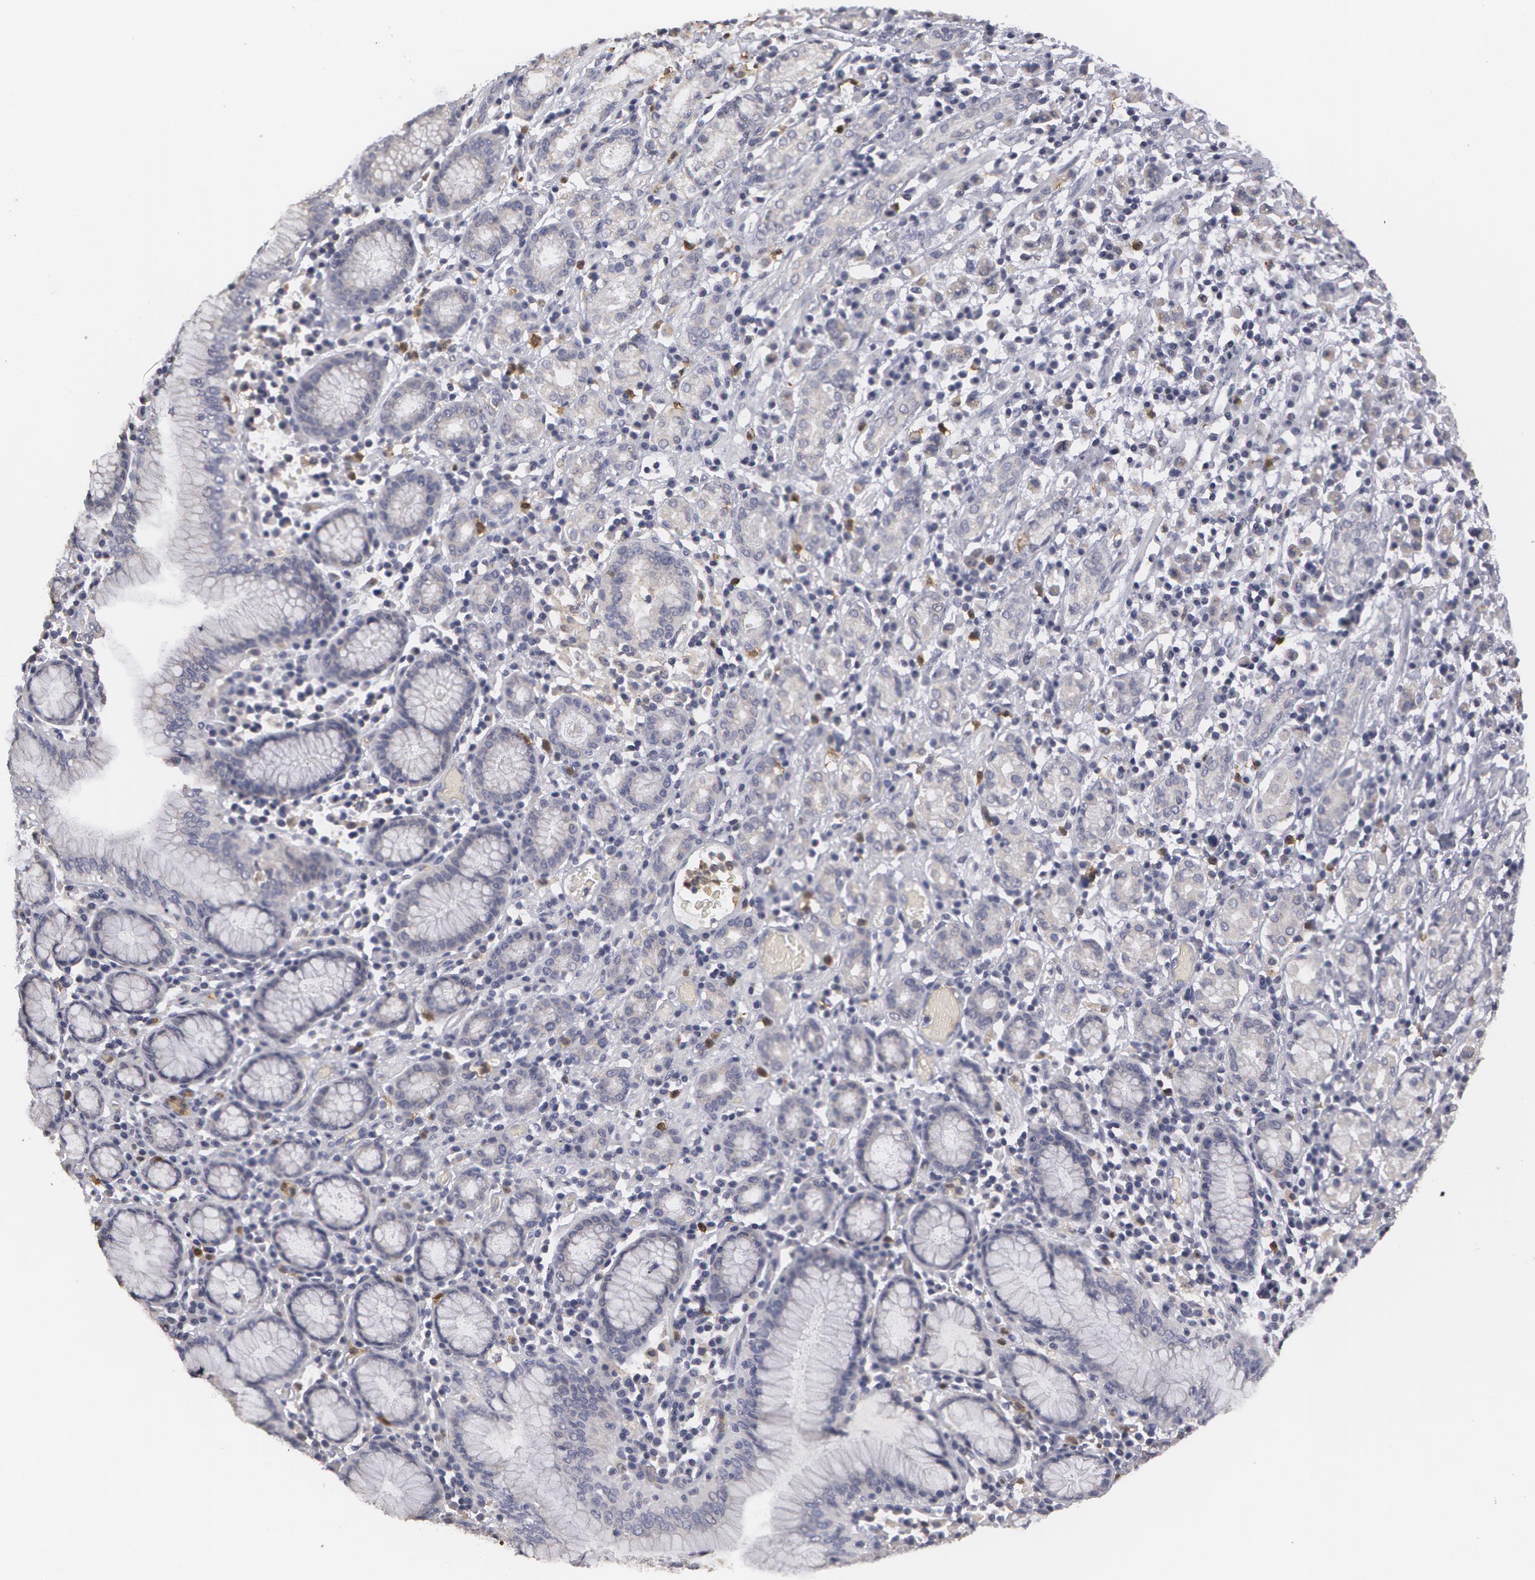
{"staining": {"intensity": "weak", "quantity": "<25%", "location": "cytoplasmic/membranous"}, "tissue": "stomach cancer", "cell_type": "Tumor cells", "image_type": "cancer", "snomed": [{"axis": "morphology", "description": "Adenocarcinoma, NOS"}, {"axis": "topography", "description": "Stomach, lower"}], "caption": "Immunohistochemistry histopathology image of neoplastic tissue: adenocarcinoma (stomach) stained with DAB (3,3'-diaminobenzidine) exhibits no significant protein staining in tumor cells.", "gene": "CAT", "patient": {"sex": "male", "age": 88}}